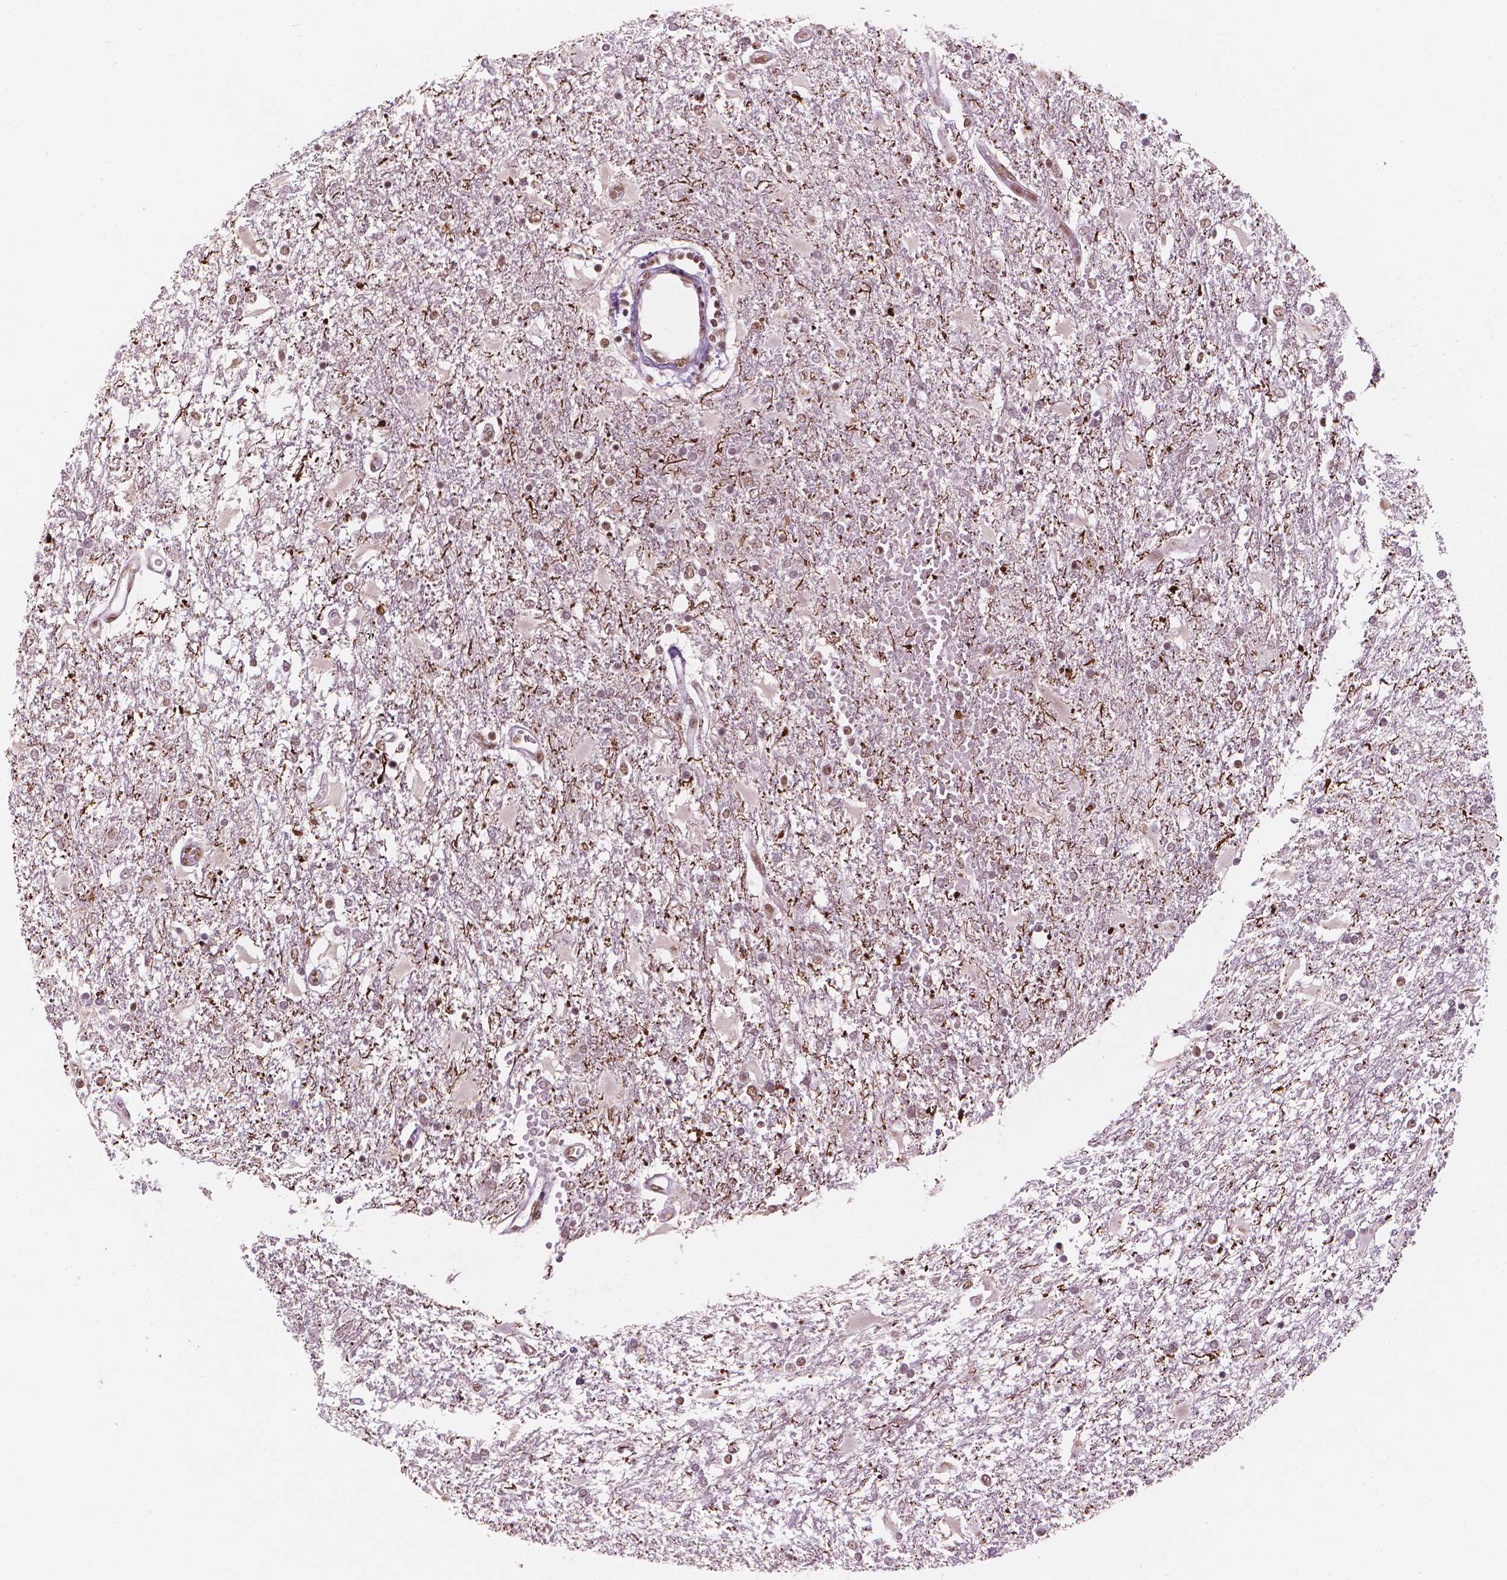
{"staining": {"intensity": "weak", "quantity": ">75%", "location": "nuclear"}, "tissue": "glioma", "cell_type": "Tumor cells", "image_type": "cancer", "snomed": [{"axis": "morphology", "description": "Glioma, malignant, High grade"}, {"axis": "topography", "description": "Cerebral cortex"}], "caption": "IHC staining of glioma, which reveals low levels of weak nuclear positivity in approximately >75% of tumor cells indicating weak nuclear protein expression. The staining was performed using DAB (3,3'-diaminobenzidine) (brown) for protein detection and nuclei were counterstained in hematoxylin (blue).", "gene": "ELF2", "patient": {"sex": "male", "age": 79}}